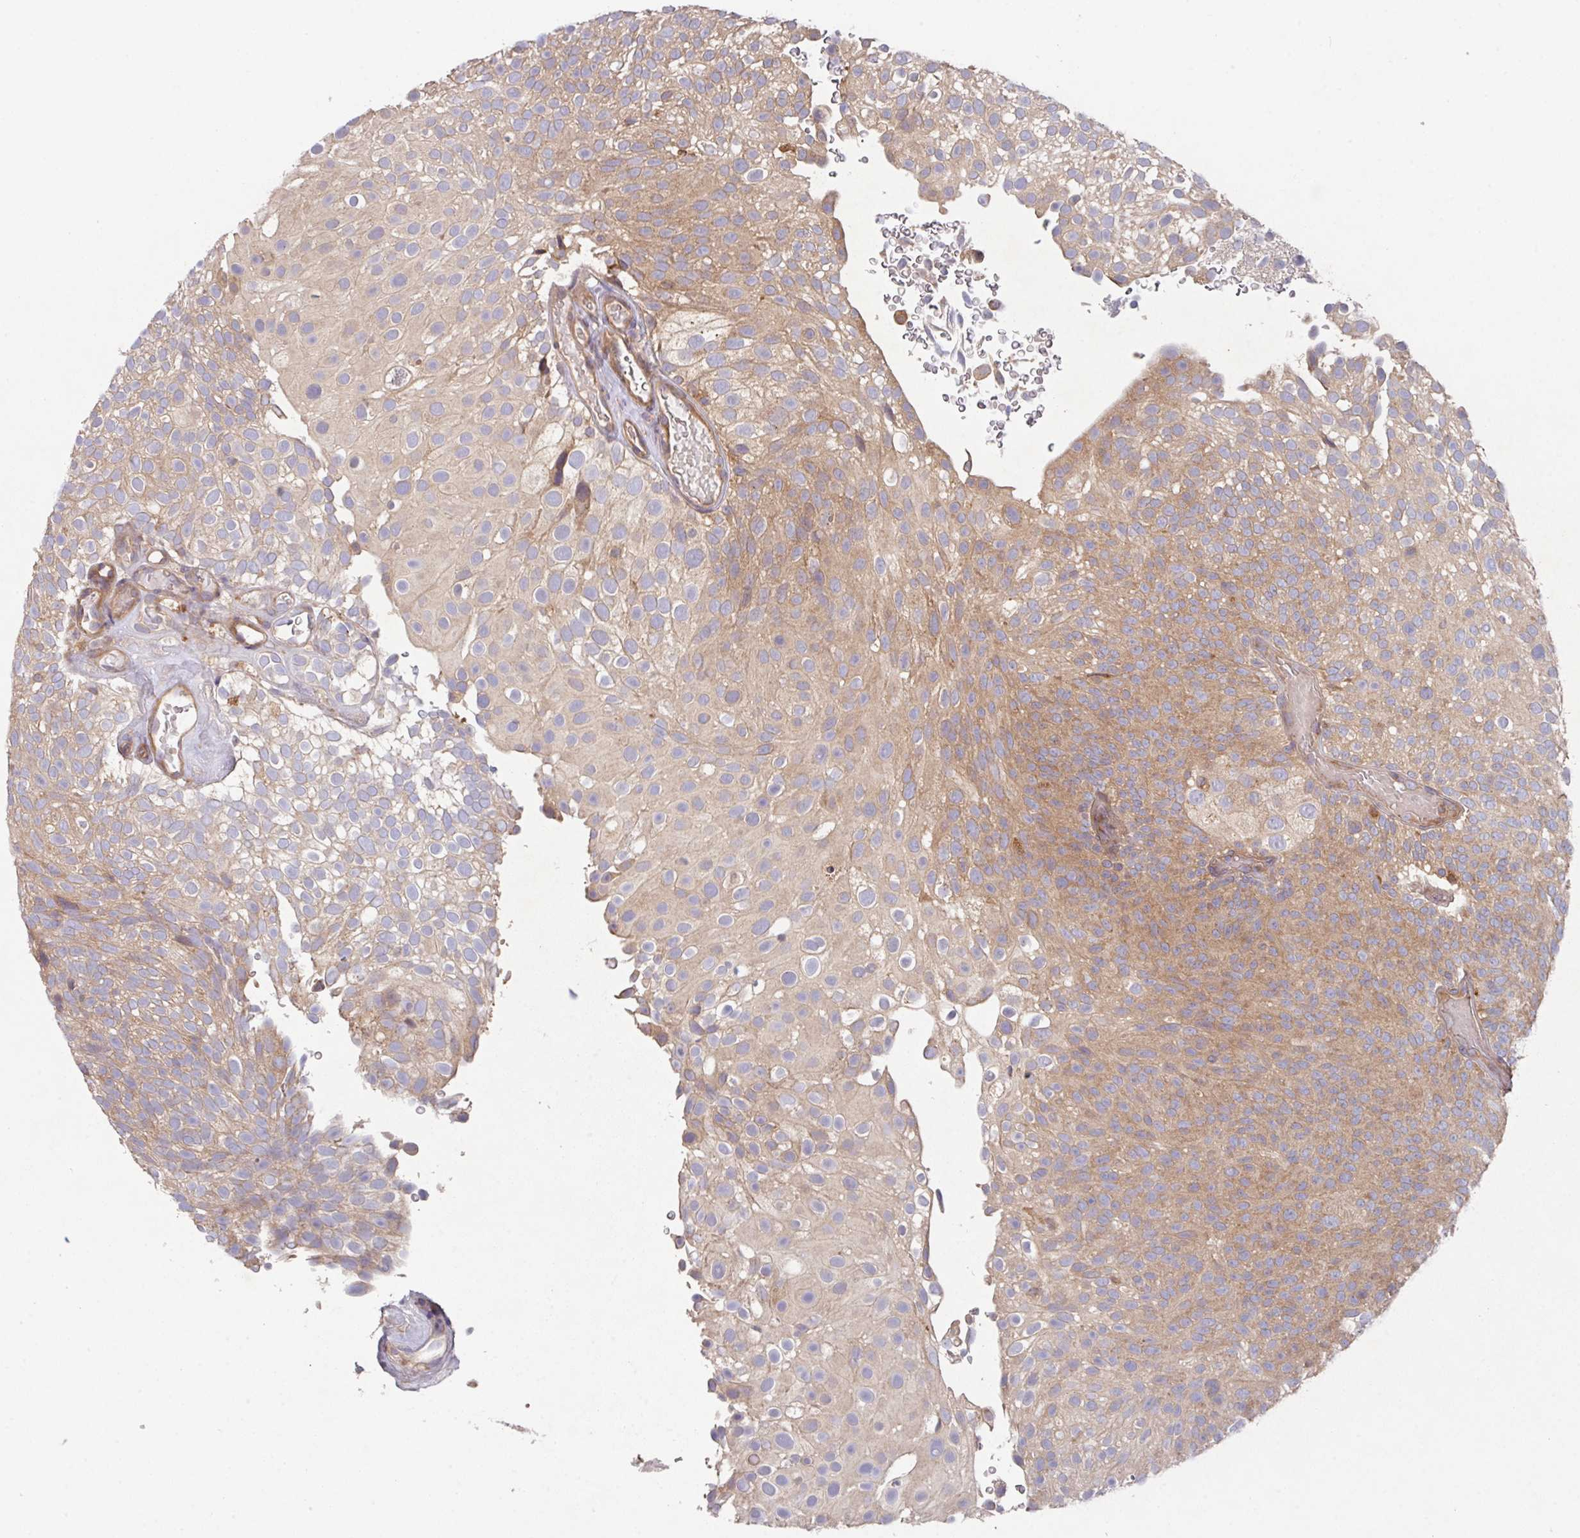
{"staining": {"intensity": "moderate", "quantity": "25%-75%", "location": "cytoplasmic/membranous"}, "tissue": "urothelial cancer", "cell_type": "Tumor cells", "image_type": "cancer", "snomed": [{"axis": "morphology", "description": "Urothelial carcinoma, Low grade"}, {"axis": "topography", "description": "Urinary bladder"}], "caption": "Tumor cells reveal moderate cytoplasmic/membranous staining in about 25%-75% of cells in urothelial cancer.", "gene": "TRIM14", "patient": {"sex": "male", "age": 78}}